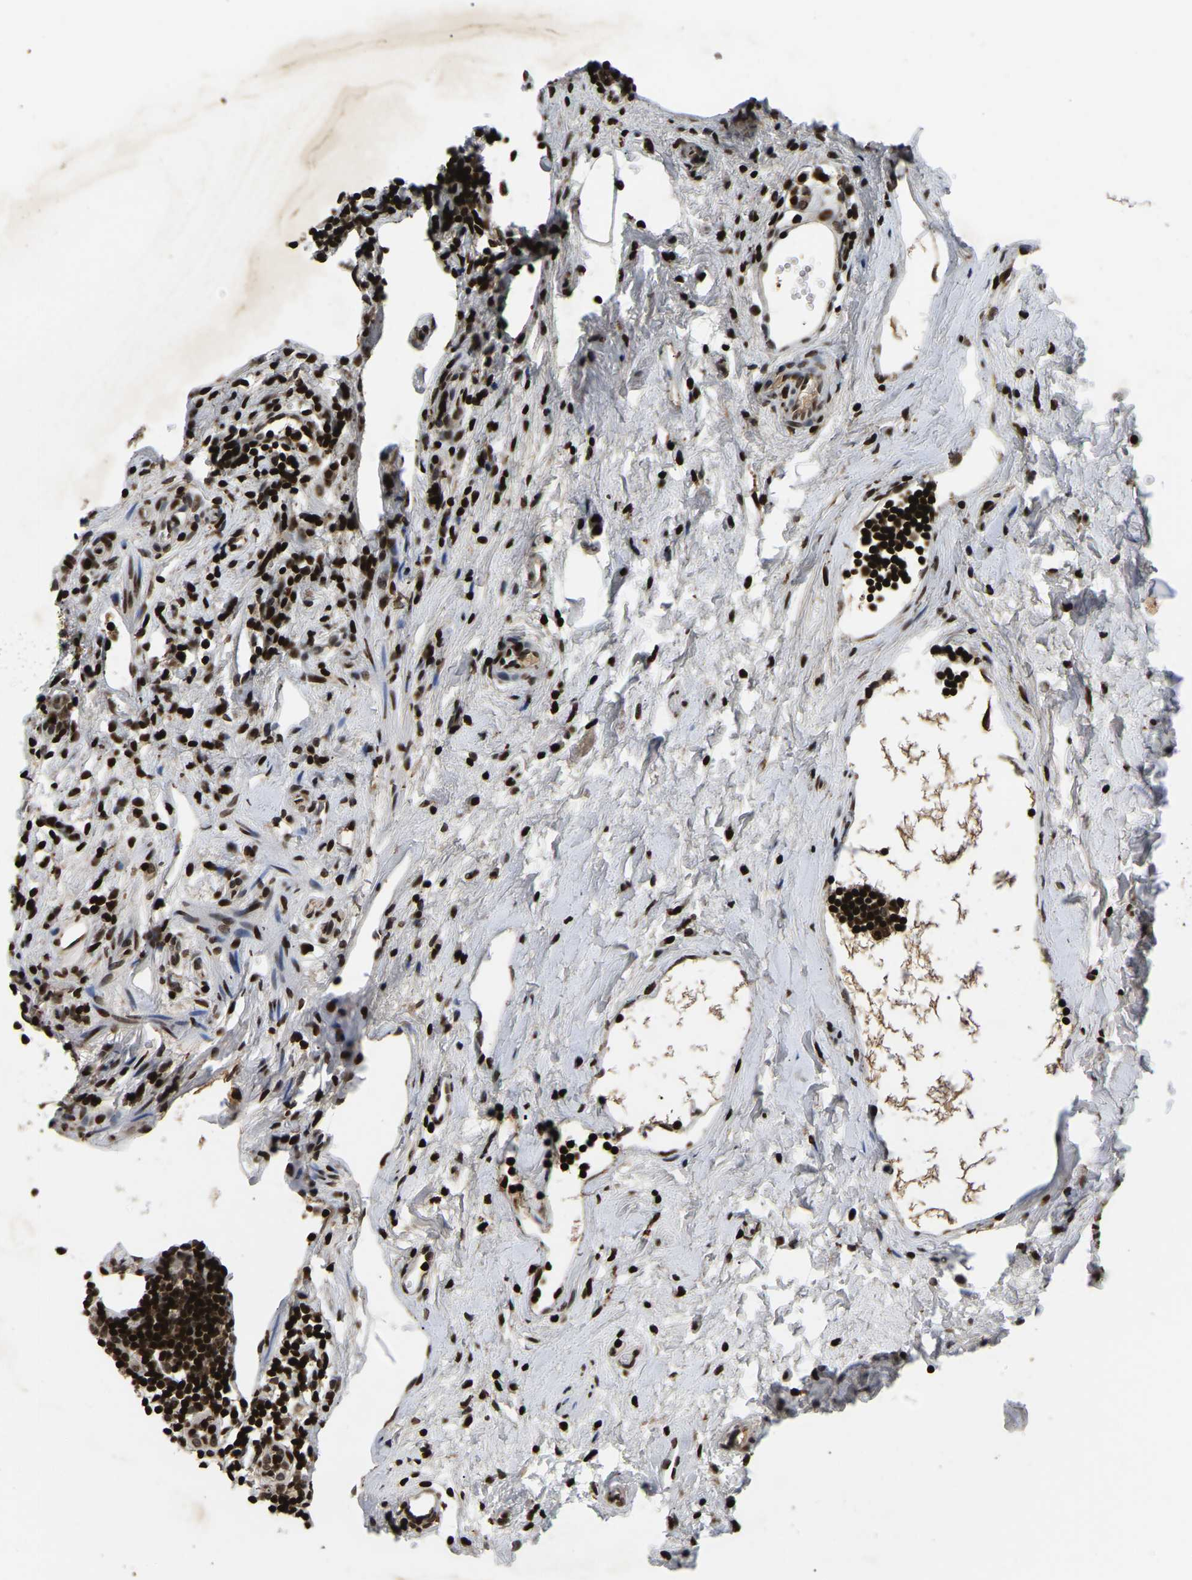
{"staining": {"intensity": "strong", "quantity": ">75%", "location": "nuclear"}, "tissue": "appendix", "cell_type": "Glandular cells", "image_type": "normal", "snomed": [{"axis": "morphology", "description": "Normal tissue, NOS"}, {"axis": "topography", "description": "Appendix"}], "caption": "Appendix stained with IHC shows strong nuclear expression in about >75% of glandular cells. Immunohistochemistry stains the protein in brown and the nuclei are stained blue.", "gene": "LRRC61", "patient": {"sex": "female", "age": 20}}